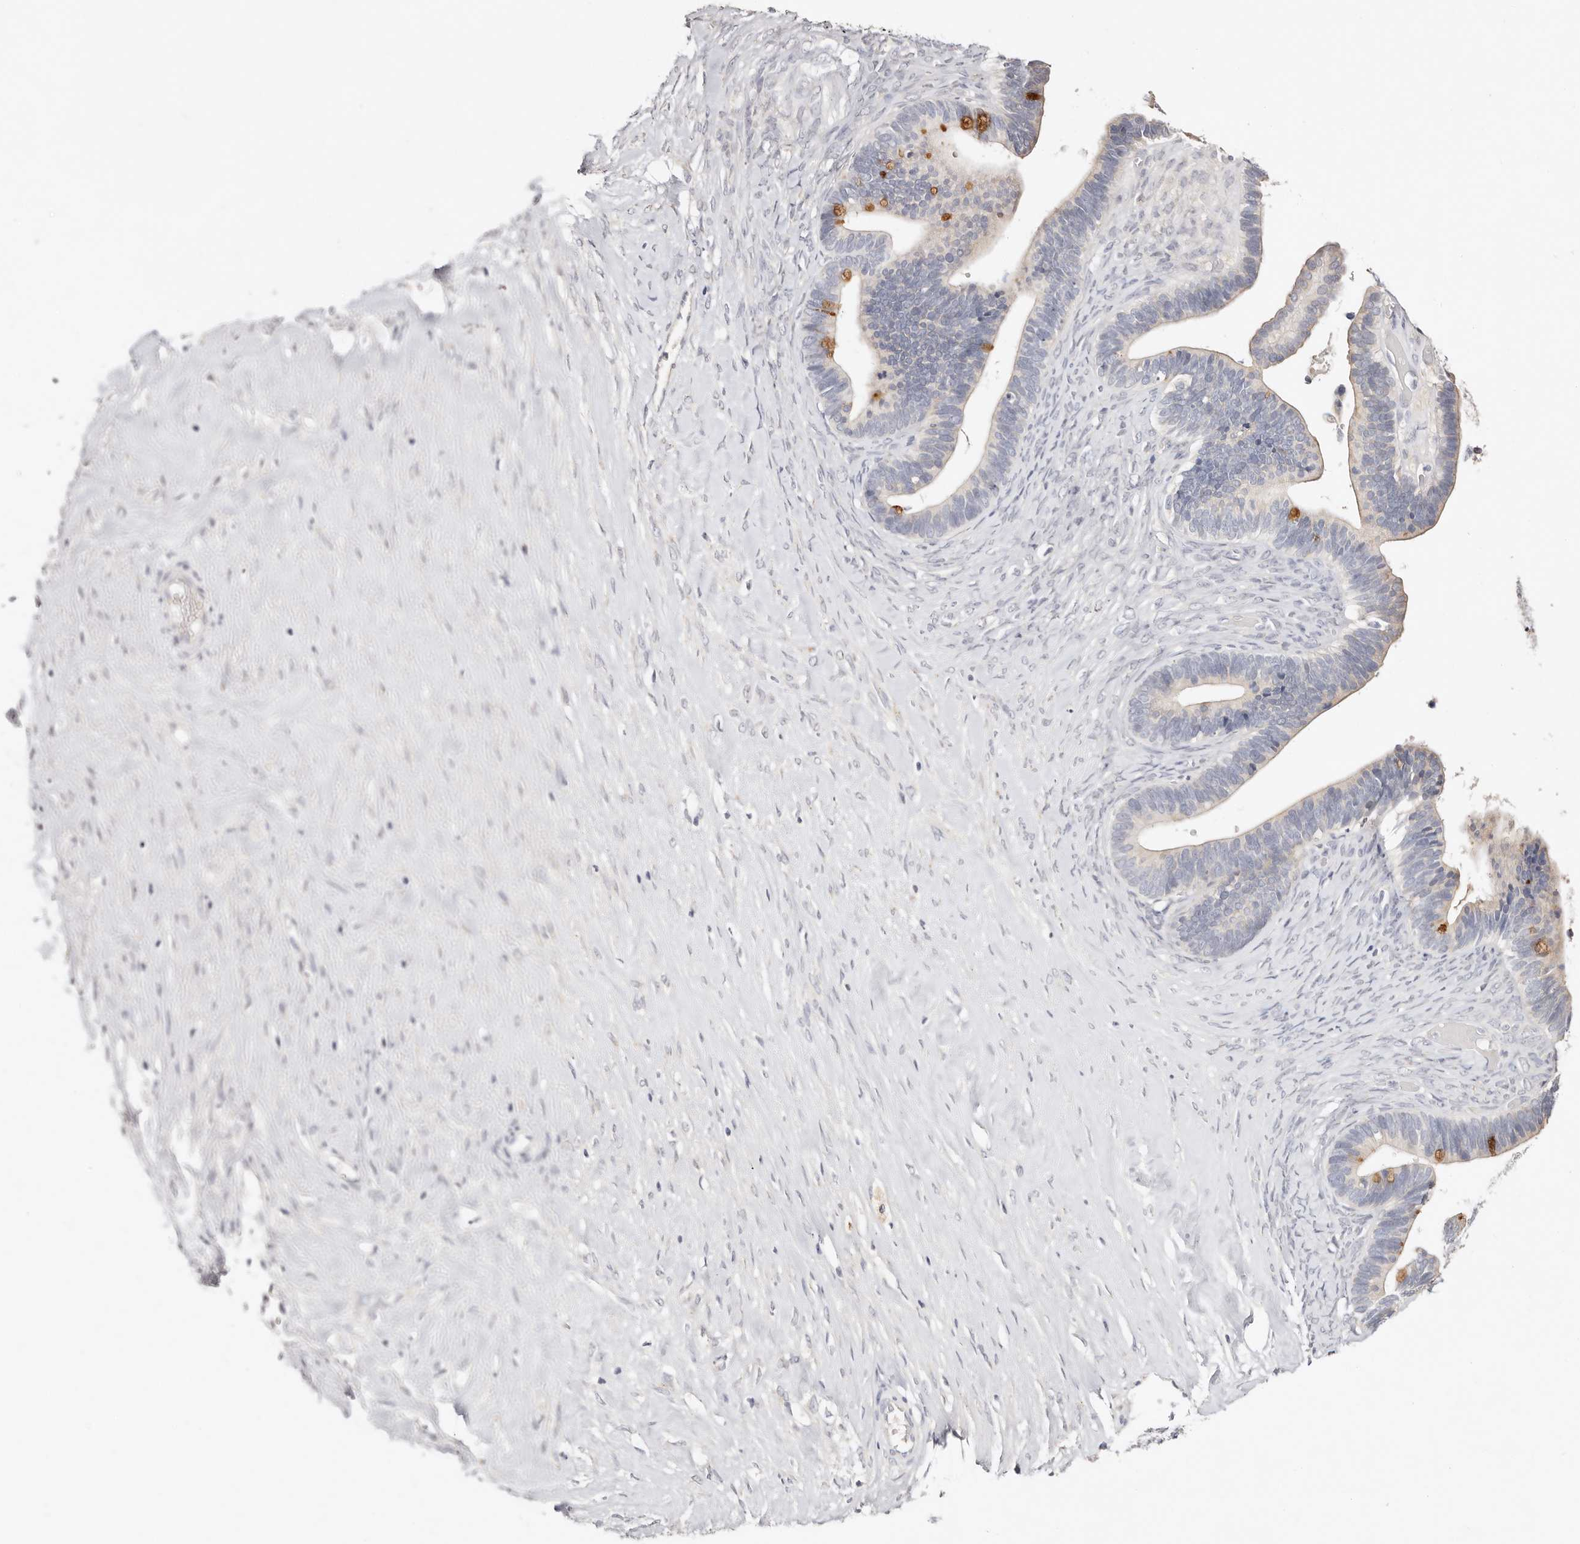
{"staining": {"intensity": "strong", "quantity": "<25%", "location": "cytoplasmic/membranous"}, "tissue": "ovarian cancer", "cell_type": "Tumor cells", "image_type": "cancer", "snomed": [{"axis": "morphology", "description": "Cystadenocarcinoma, serous, NOS"}, {"axis": "topography", "description": "Ovary"}], "caption": "Ovarian cancer (serous cystadenocarcinoma) was stained to show a protein in brown. There is medium levels of strong cytoplasmic/membranous positivity in approximately <25% of tumor cells.", "gene": "DNASE1", "patient": {"sex": "female", "age": 56}}